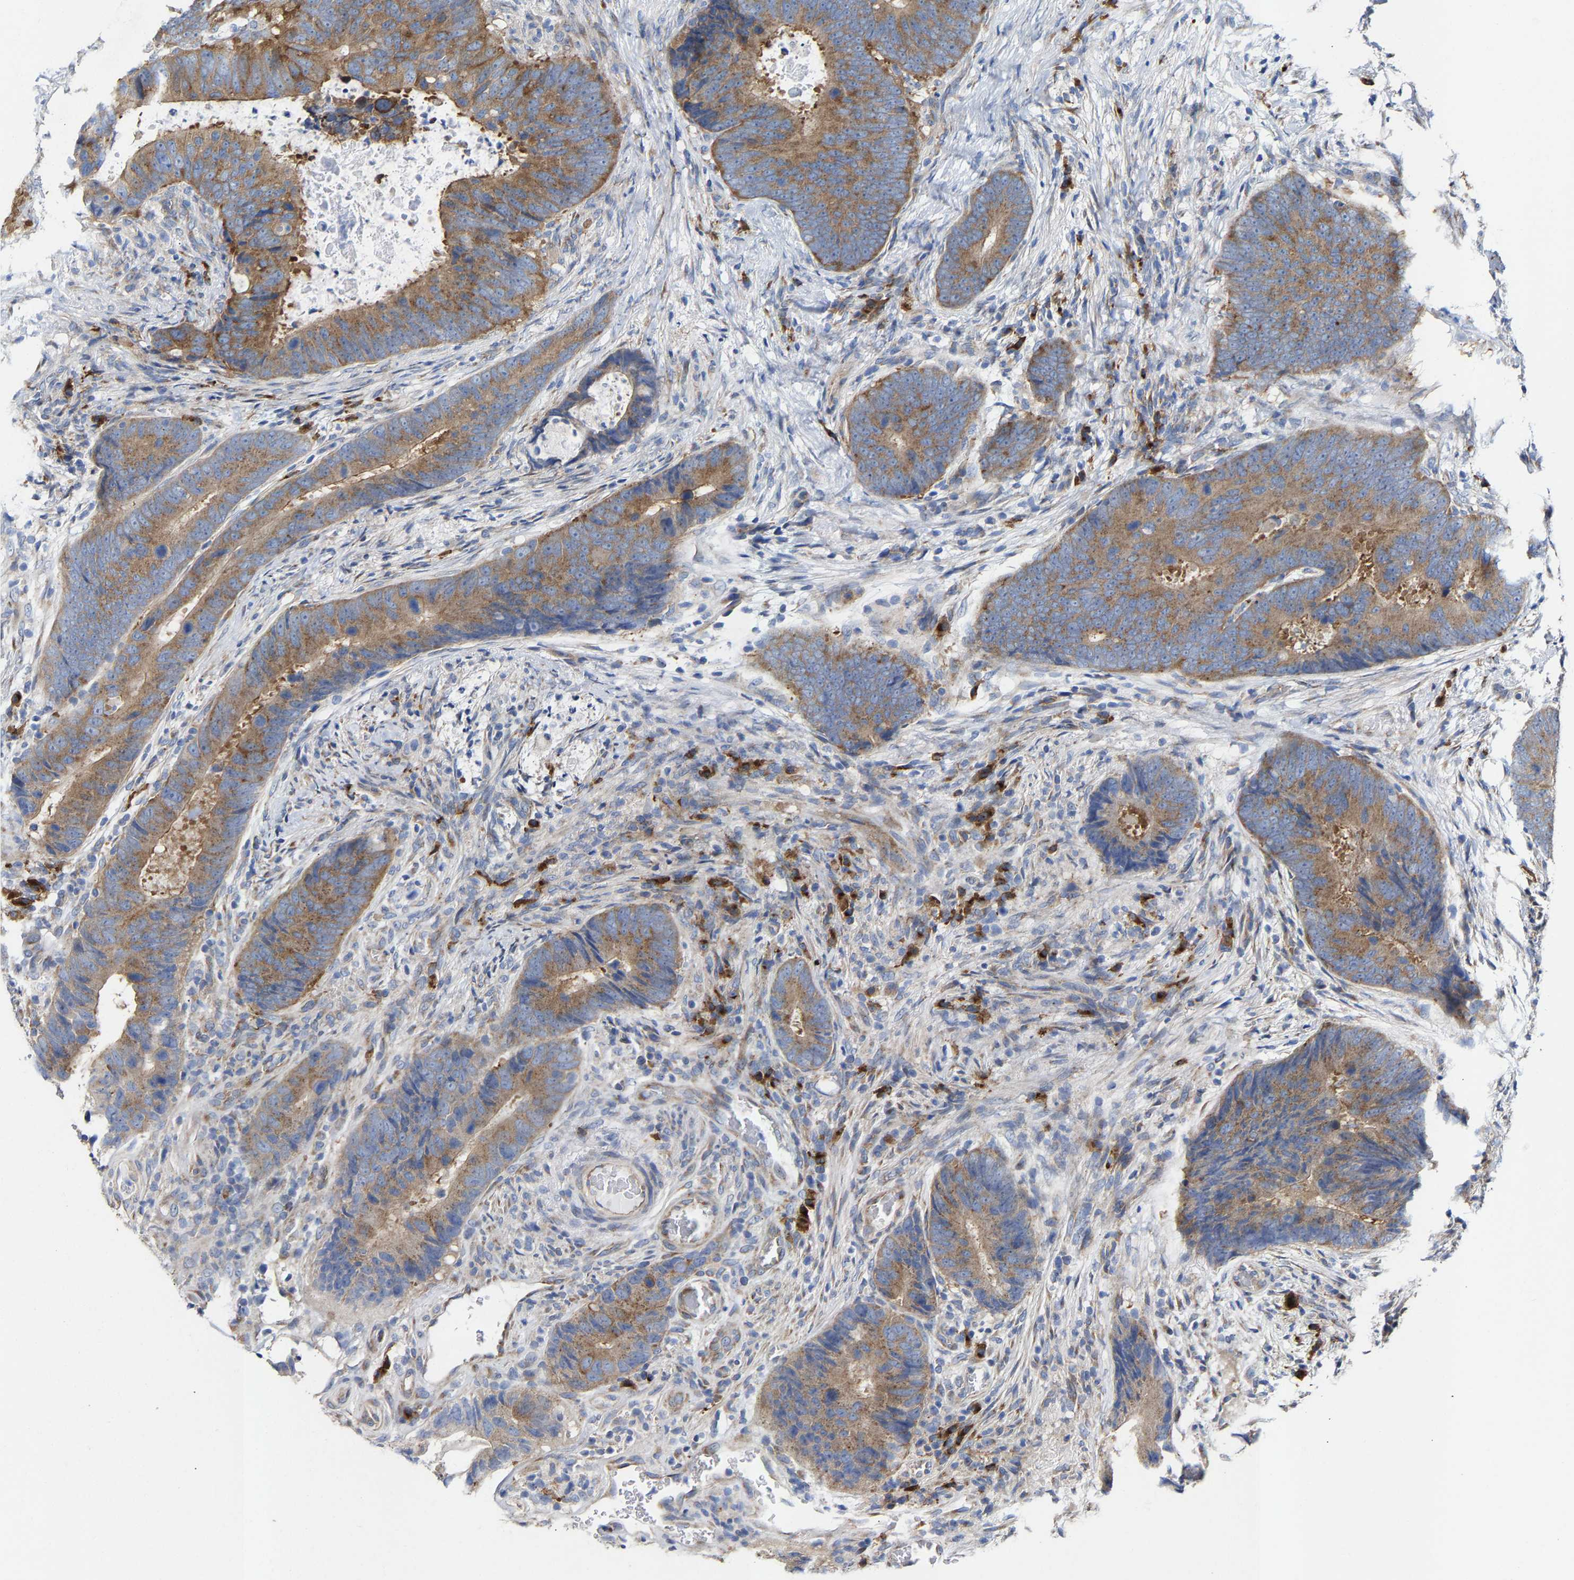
{"staining": {"intensity": "moderate", "quantity": ">75%", "location": "cytoplasmic/membranous"}, "tissue": "colorectal cancer", "cell_type": "Tumor cells", "image_type": "cancer", "snomed": [{"axis": "morphology", "description": "Adenocarcinoma, NOS"}, {"axis": "topography", "description": "Colon"}], "caption": "Human adenocarcinoma (colorectal) stained for a protein (brown) shows moderate cytoplasmic/membranous positive staining in about >75% of tumor cells.", "gene": "PPP1R15A", "patient": {"sex": "male", "age": 56}}